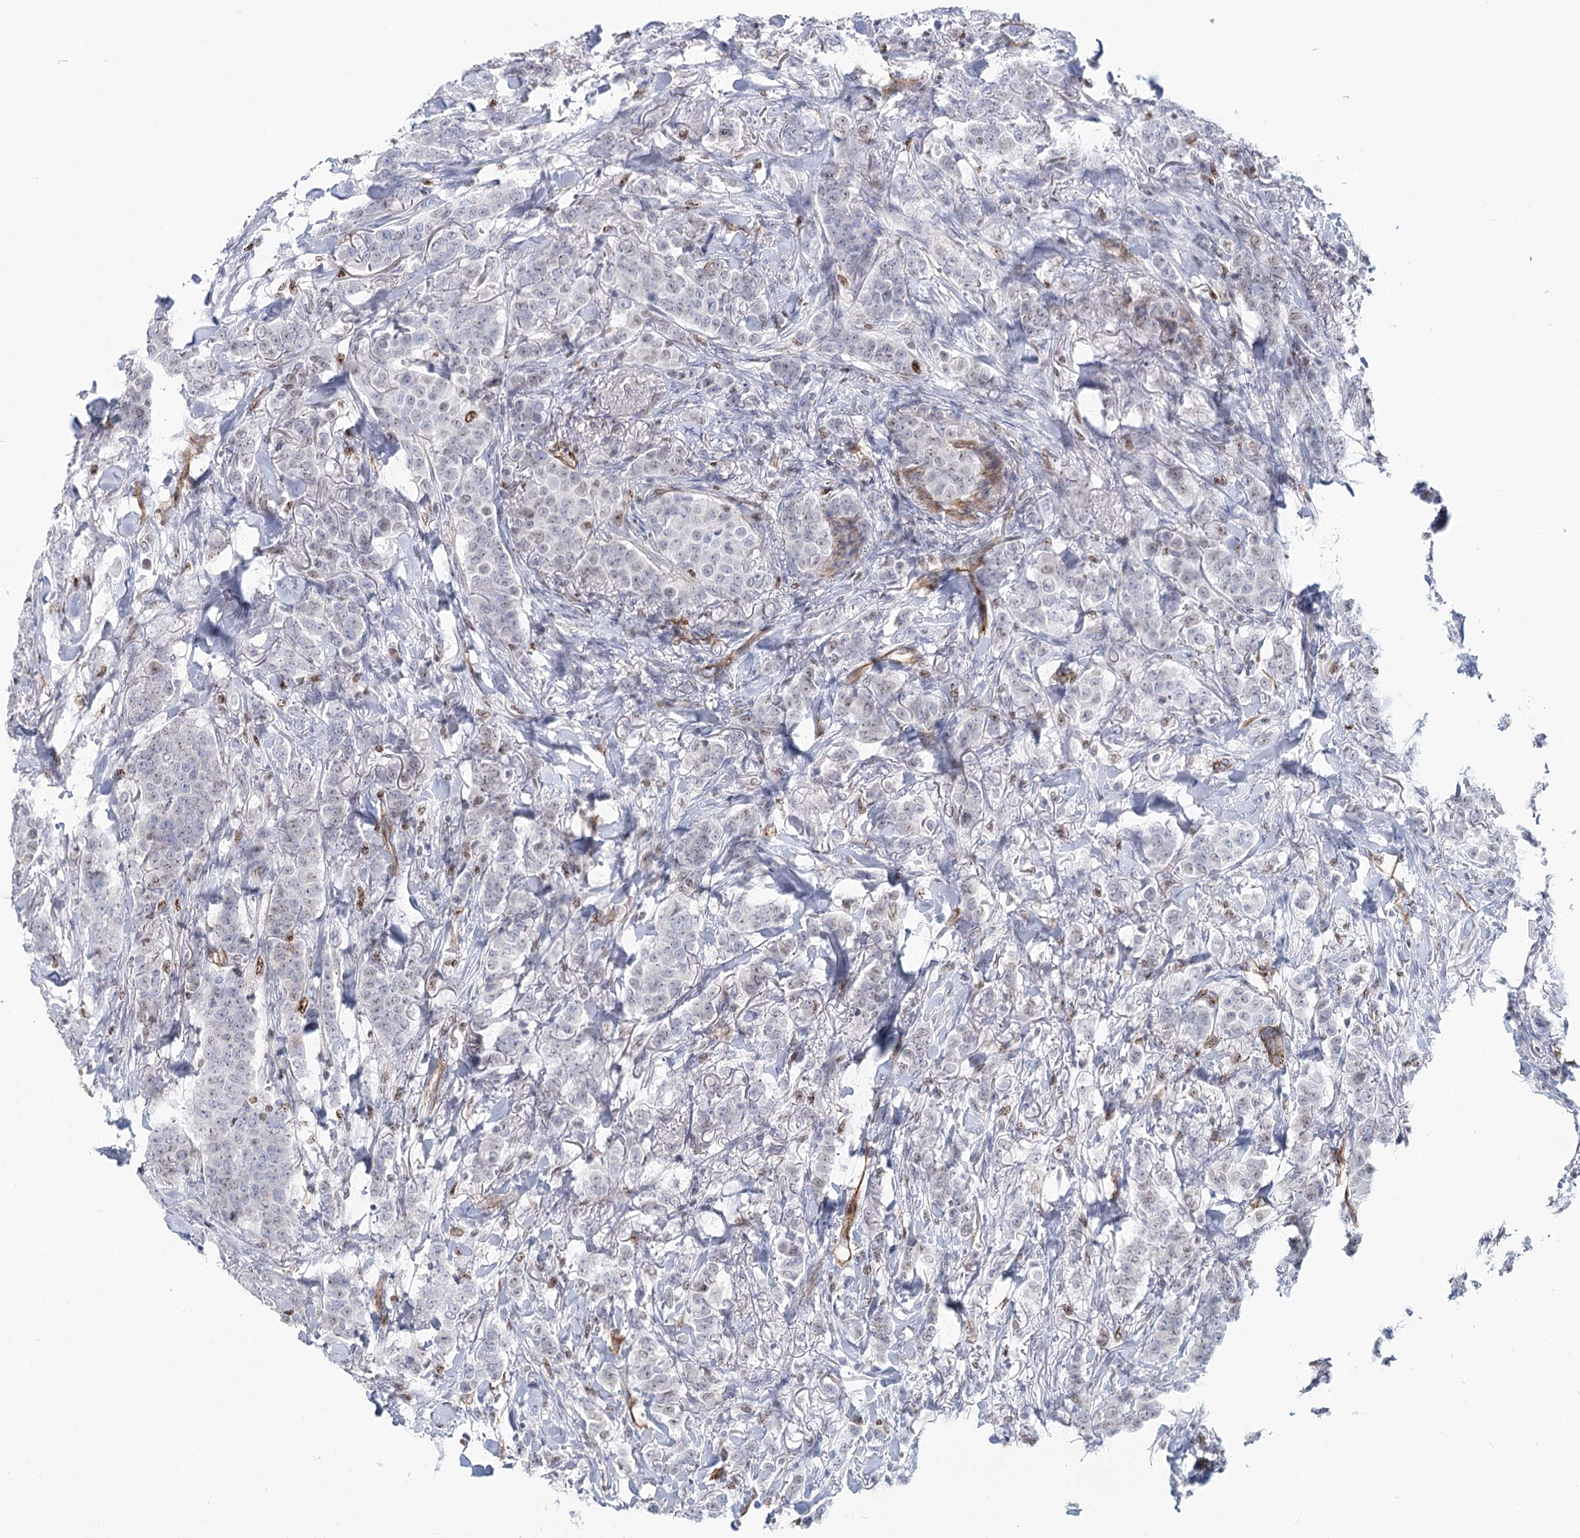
{"staining": {"intensity": "negative", "quantity": "none", "location": "none"}, "tissue": "breast cancer", "cell_type": "Tumor cells", "image_type": "cancer", "snomed": [{"axis": "morphology", "description": "Duct carcinoma"}, {"axis": "topography", "description": "Breast"}], "caption": "An immunohistochemistry photomicrograph of breast cancer is shown. There is no staining in tumor cells of breast cancer.", "gene": "ZFYVE28", "patient": {"sex": "female", "age": 40}}